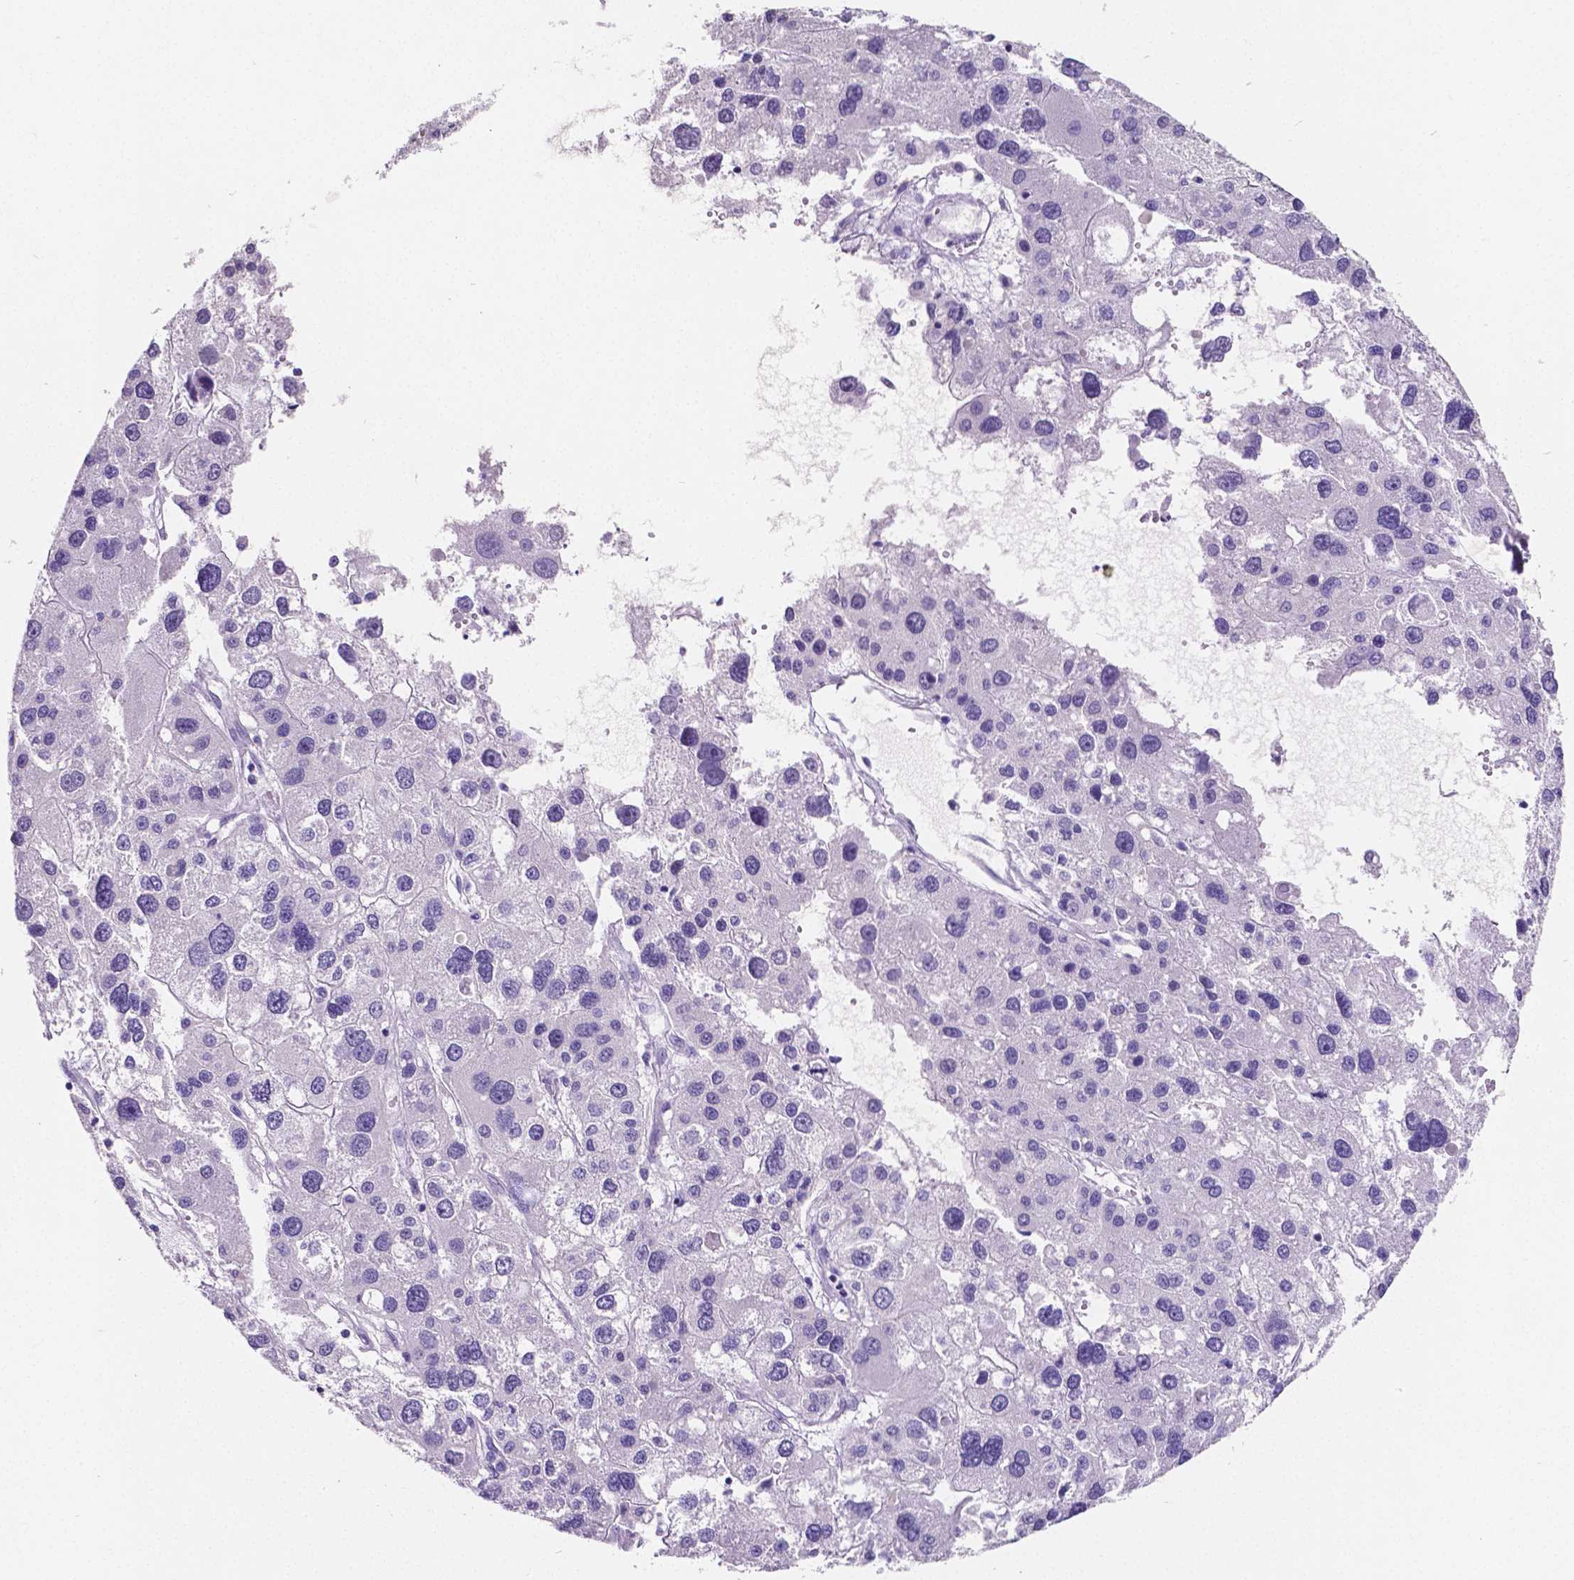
{"staining": {"intensity": "negative", "quantity": "none", "location": "none"}, "tissue": "liver cancer", "cell_type": "Tumor cells", "image_type": "cancer", "snomed": [{"axis": "morphology", "description": "Carcinoma, Hepatocellular, NOS"}, {"axis": "topography", "description": "Liver"}], "caption": "Immunohistochemical staining of human liver hepatocellular carcinoma demonstrates no significant positivity in tumor cells.", "gene": "SATB2", "patient": {"sex": "male", "age": 73}}